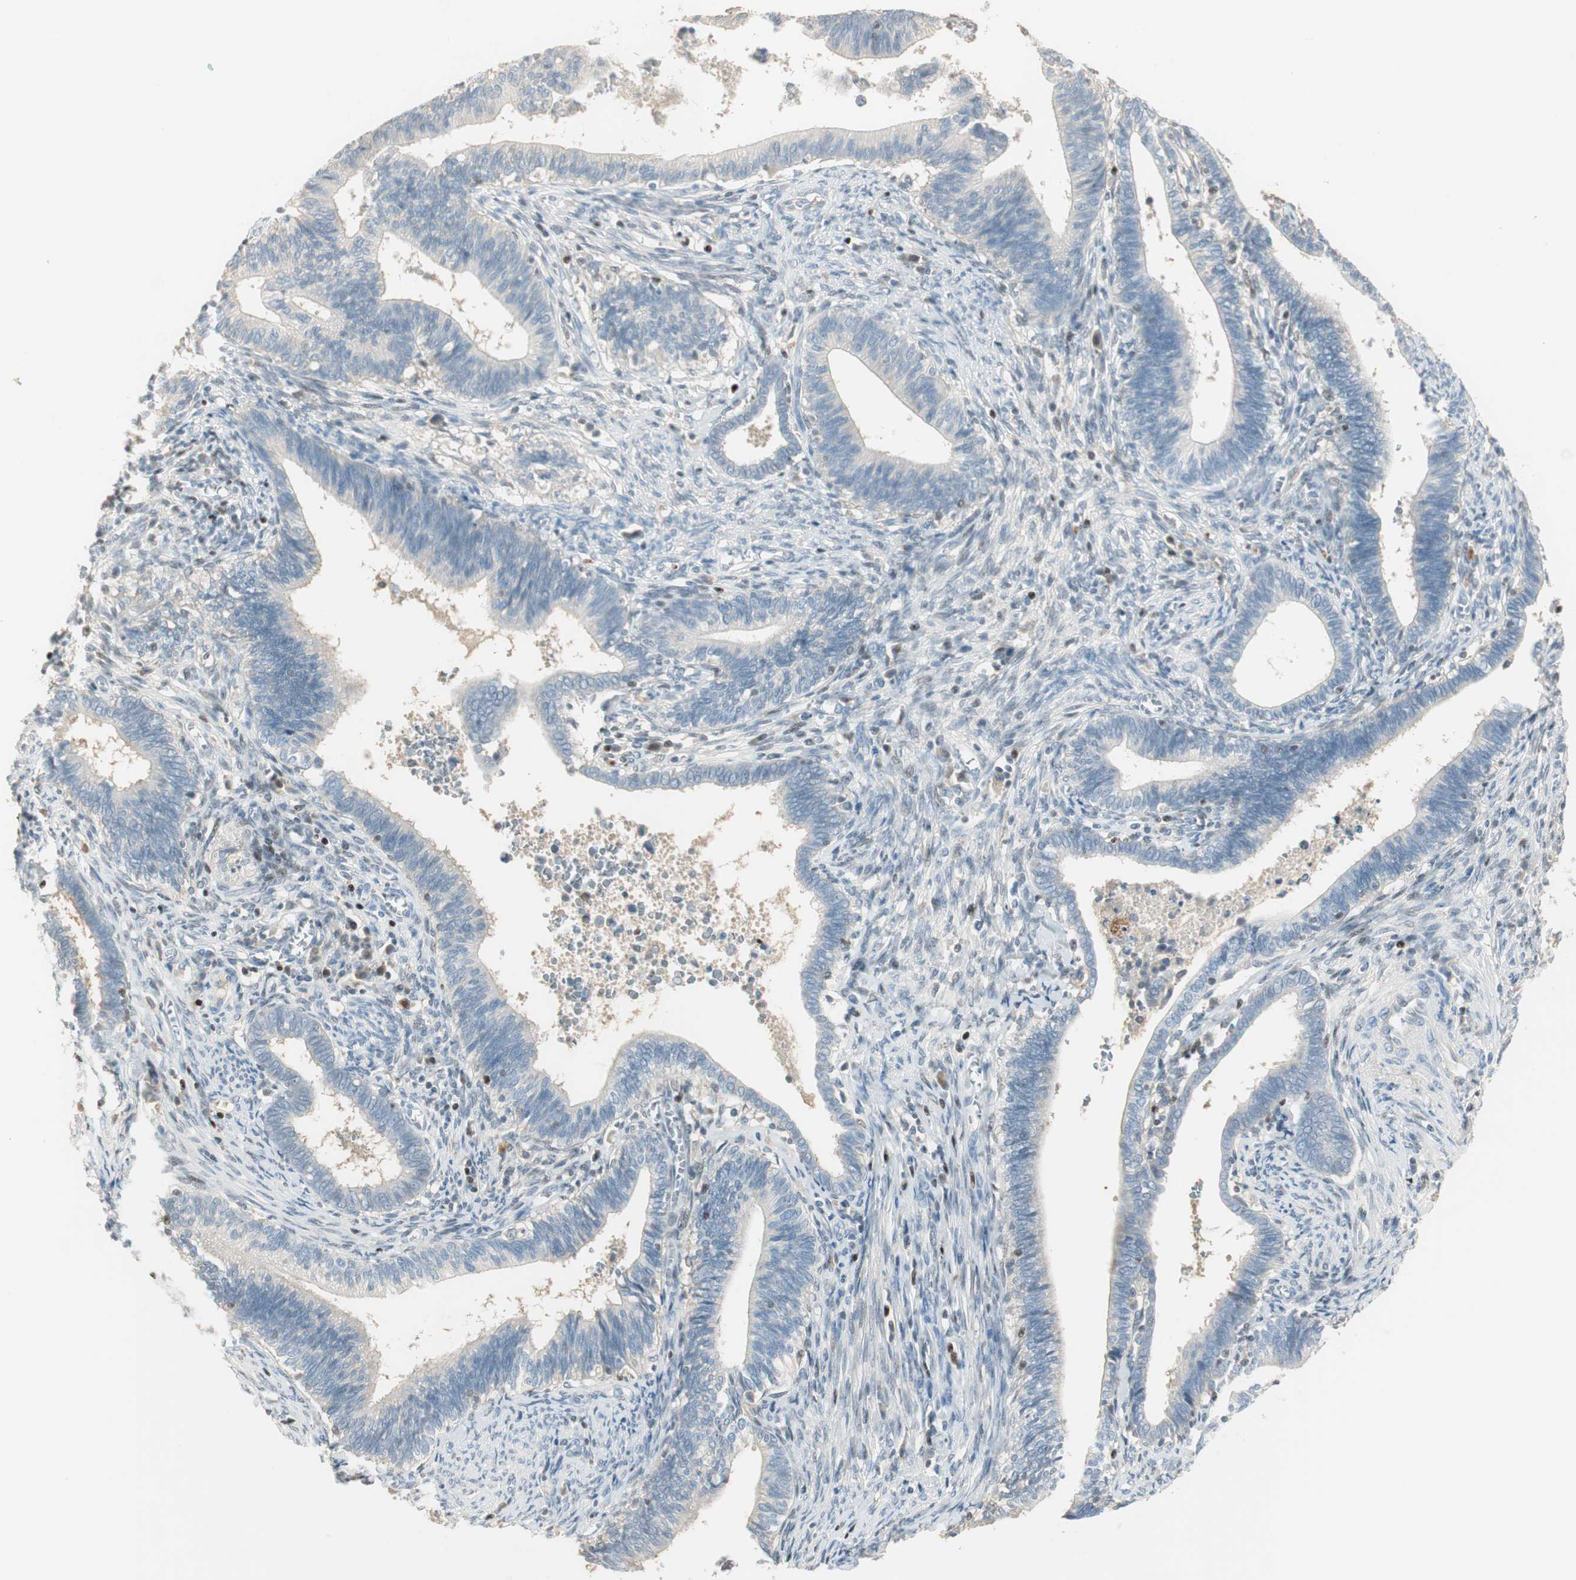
{"staining": {"intensity": "negative", "quantity": "none", "location": "none"}, "tissue": "cervical cancer", "cell_type": "Tumor cells", "image_type": "cancer", "snomed": [{"axis": "morphology", "description": "Adenocarcinoma, NOS"}, {"axis": "topography", "description": "Cervix"}], "caption": "Micrograph shows no significant protein expression in tumor cells of cervical cancer (adenocarcinoma).", "gene": "RUNX2", "patient": {"sex": "female", "age": 44}}